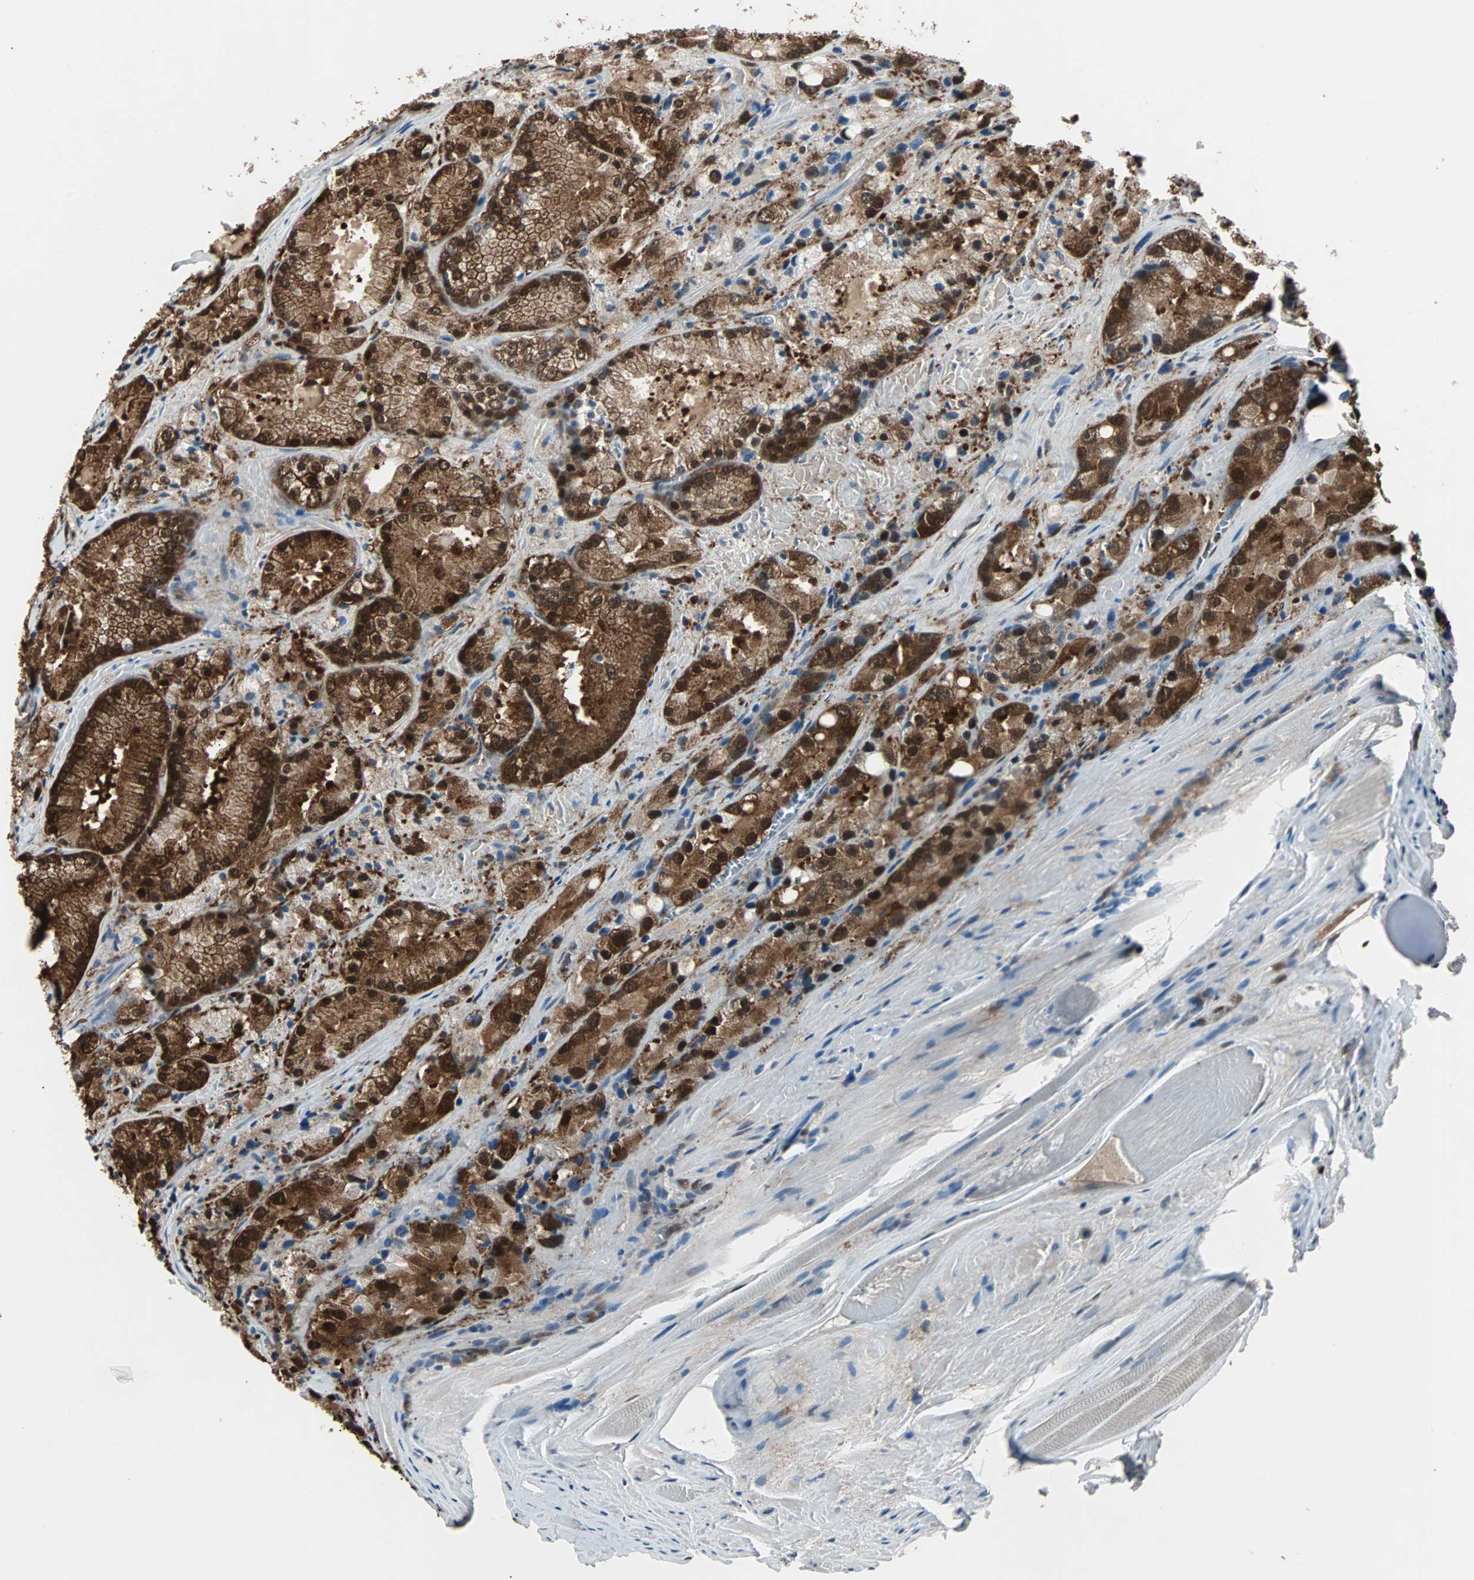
{"staining": {"intensity": "strong", "quantity": ">75%", "location": "cytoplasmic/membranous,nuclear"}, "tissue": "prostate cancer", "cell_type": "Tumor cells", "image_type": "cancer", "snomed": [{"axis": "morphology", "description": "Adenocarcinoma, Low grade"}, {"axis": "topography", "description": "Prostate"}], "caption": "This is an image of IHC staining of prostate cancer, which shows strong positivity in the cytoplasmic/membranous and nuclear of tumor cells.", "gene": "ACLY", "patient": {"sex": "male", "age": 64}}